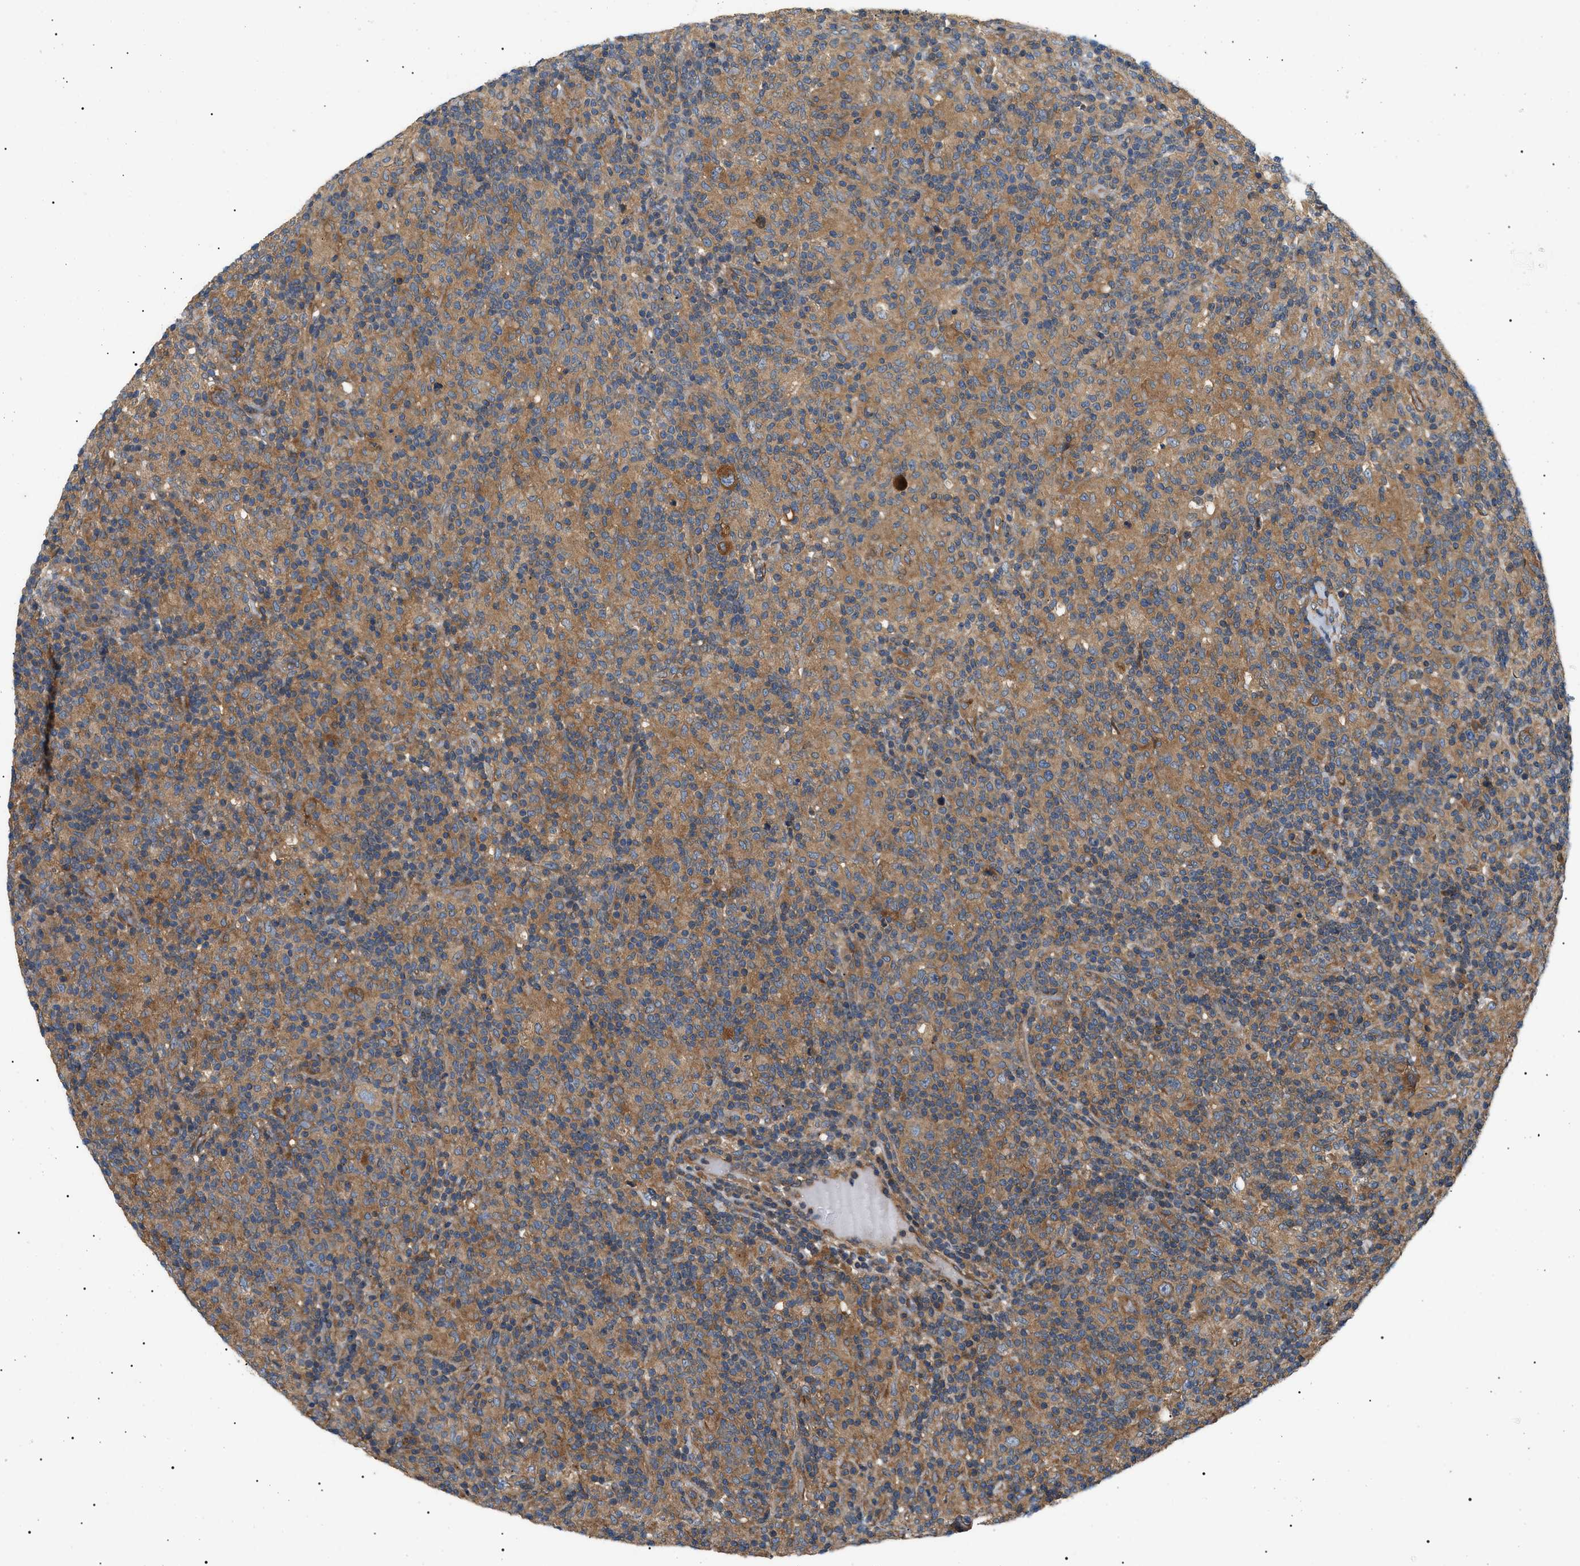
{"staining": {"intensity": "moderate", "quantity": ">75%", "location": "cytoplasmic/membranous"}, "tissue": "lymphoma", "cell_type": "Tumor cells", "image_type": "cancer", "snomed": [{"axis": "morphology", "description": "Hodgkin's disease, NOS"}, {"axis": "topography", "description": "Lymph node"}], "caption": "IHC micrograph of neoplastic tissue: human lymphoma stained using immunohistochemistry reveals medium levels of moderate protein expression localized specifically in the cytoplasmic/membranous of tumor cells, appearing as a cytoplasmic/membranous brown color.", "gene": "PPM1B", "patient": {"sex": "male", "age": 70}}